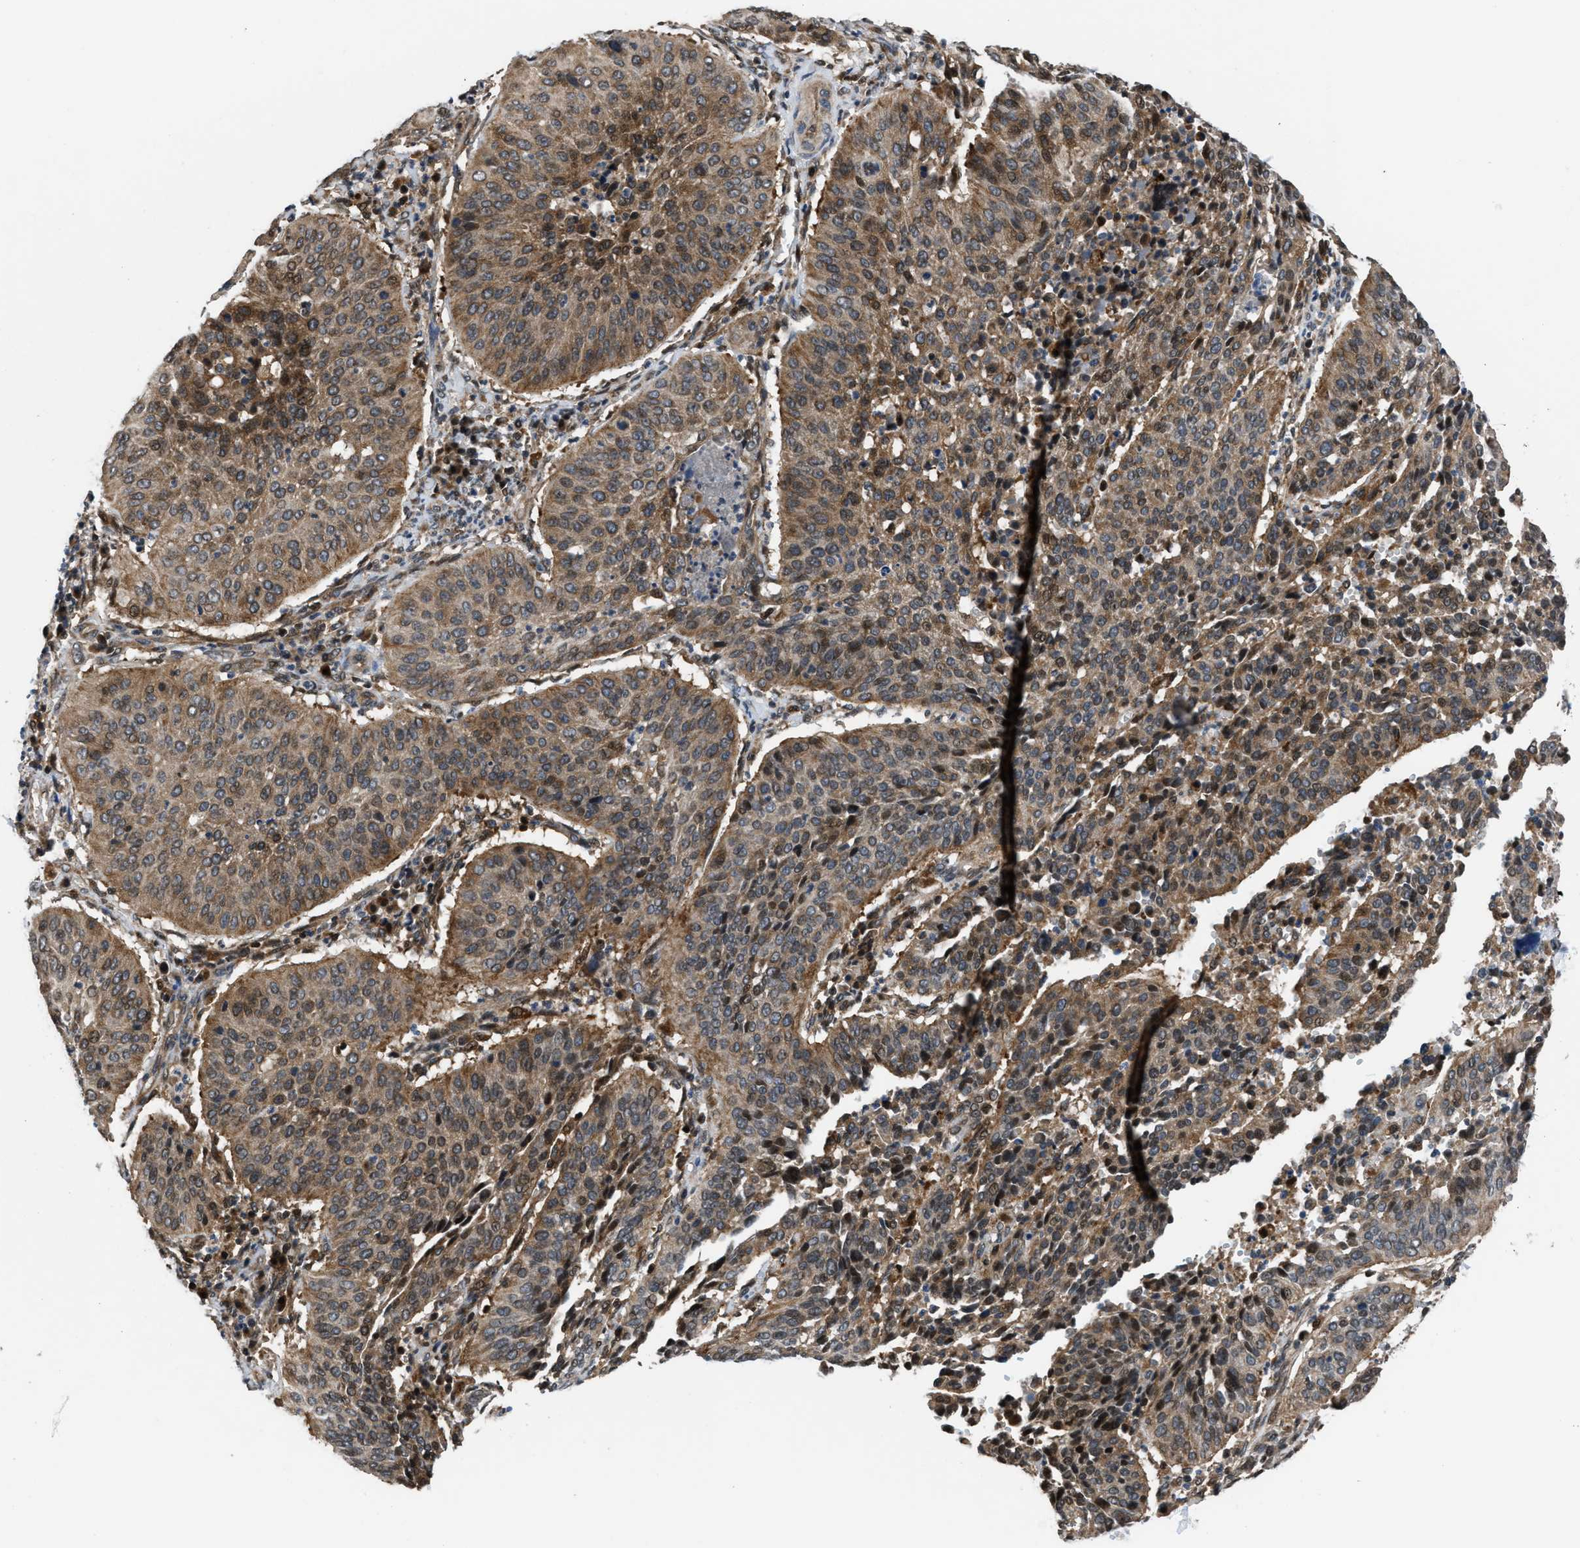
{"staining": {"intensity": "moderate", "quantity": ">75%", "location": "cytoplasmic/membranous,nuclear"}, "tissue": "cervical cancer", "cell_type": "Tumor cells", "image_type": "cancer", "snomed": [{"axis": "morphology", "description": "Normal tissue, NOS"}, {"axis": "morphology", "description": "Squamous cell carcinoma, NOS"}, {"axis": "topography", "description": "Cervix"}], "caption": "Protein analysis of squamous cell carcinoma (cervical) tissue exhibits moderate cytoplasmic/membranous and nuclear positivity in about >75% of tumor cells.", "gene": "CTBS", "patient": {"sex": "female", "age": 39}}